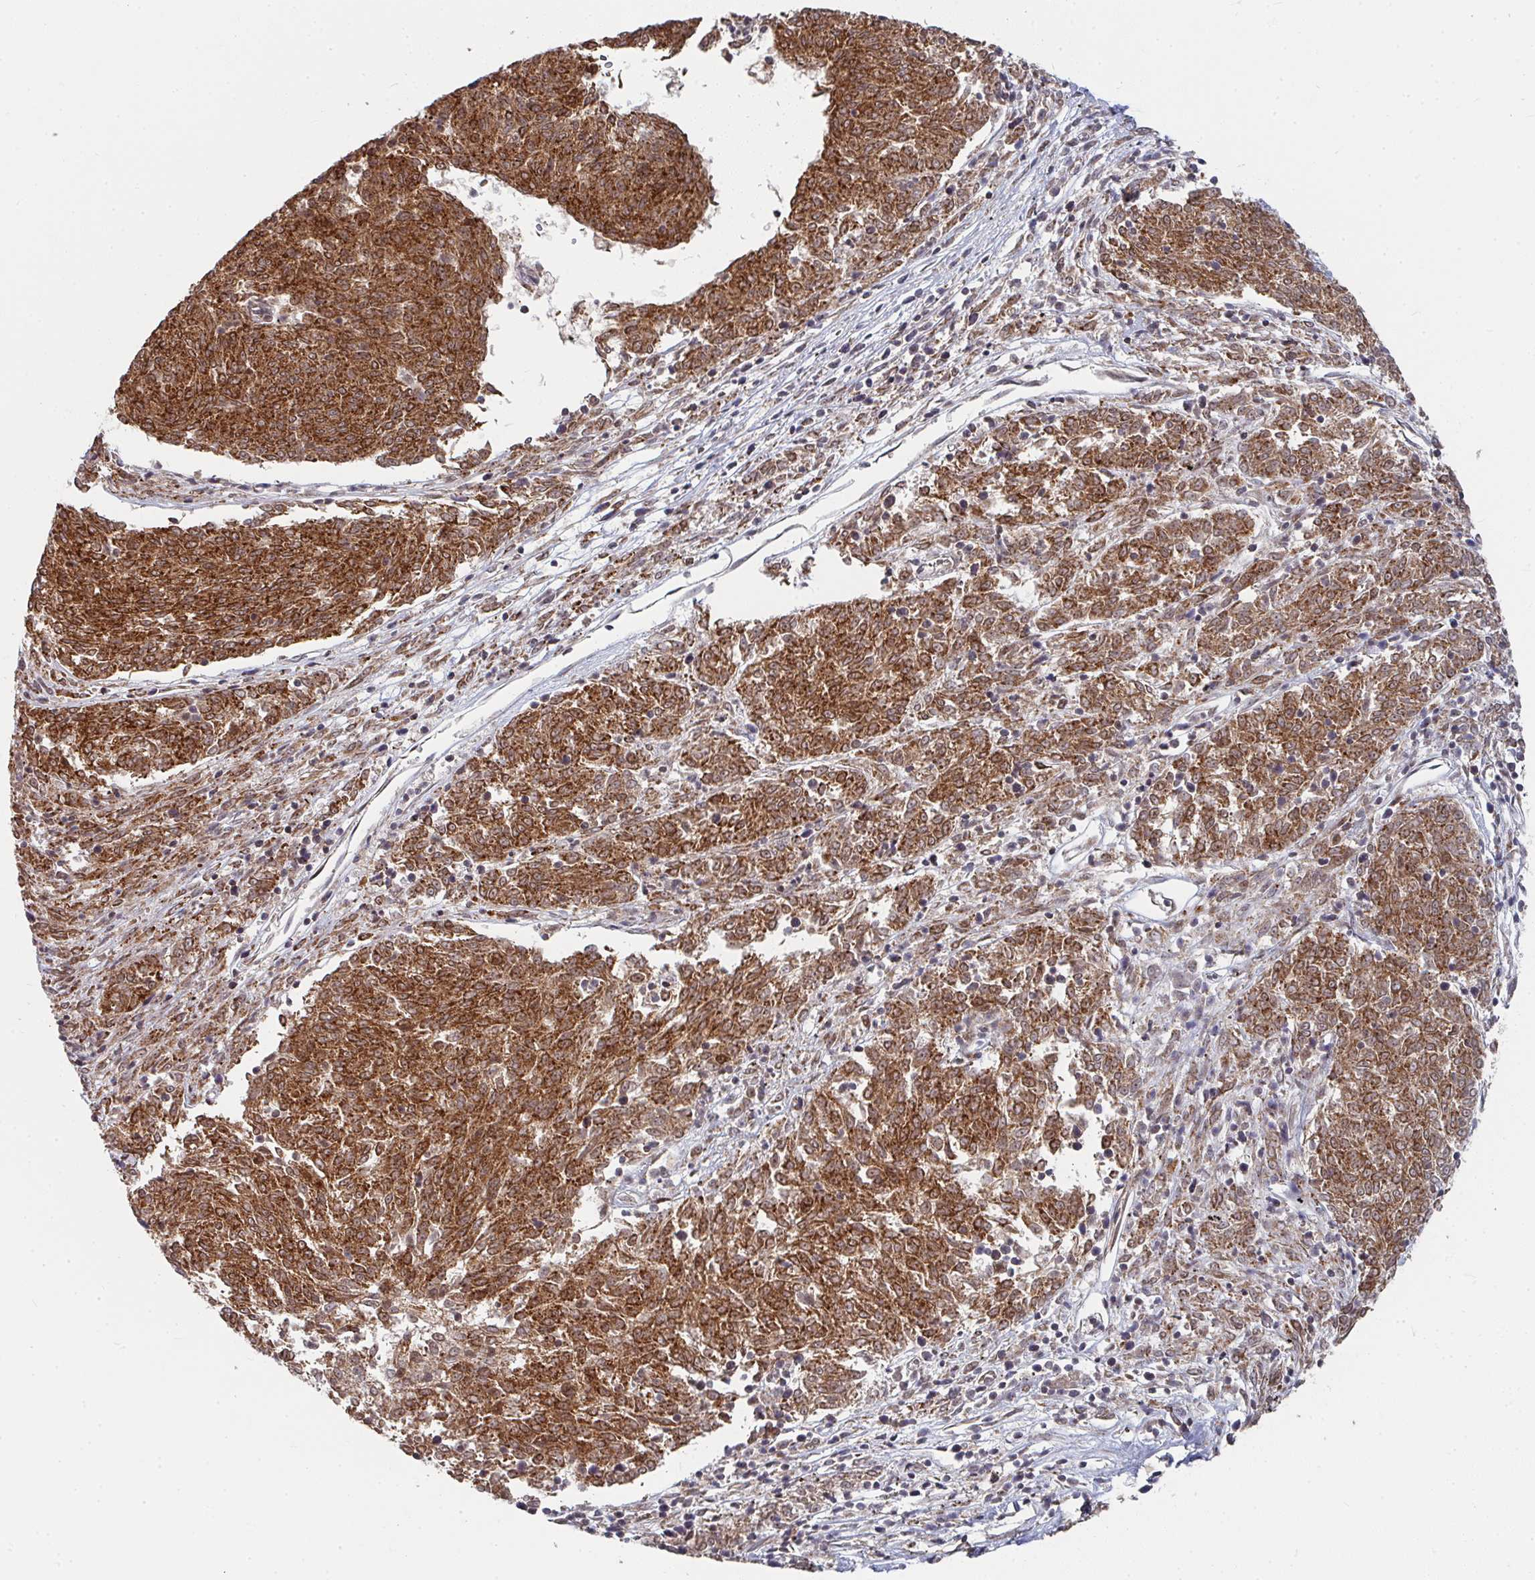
{"staining": {"intensity": "strong", "quantity": ">75%", "location": "cytoplasmic/membranous"}, "tissue": "melanoma", "cell_type": "Tumor cells", "image_type": "cancer", "snomed": [{"axis": "morphology", "description": "Malignant melanoma, NOS"}, {"axis": "topography", "description": "Skin"}], "caption": "Approximately >75% of tumor cells in melanoma exhibit strong cytoplasmic/membranous protein staining as visualized by brown immunohistochemical staining.", "gene": "RBBP5", "patient": {"sex": "female", "age": 72}}